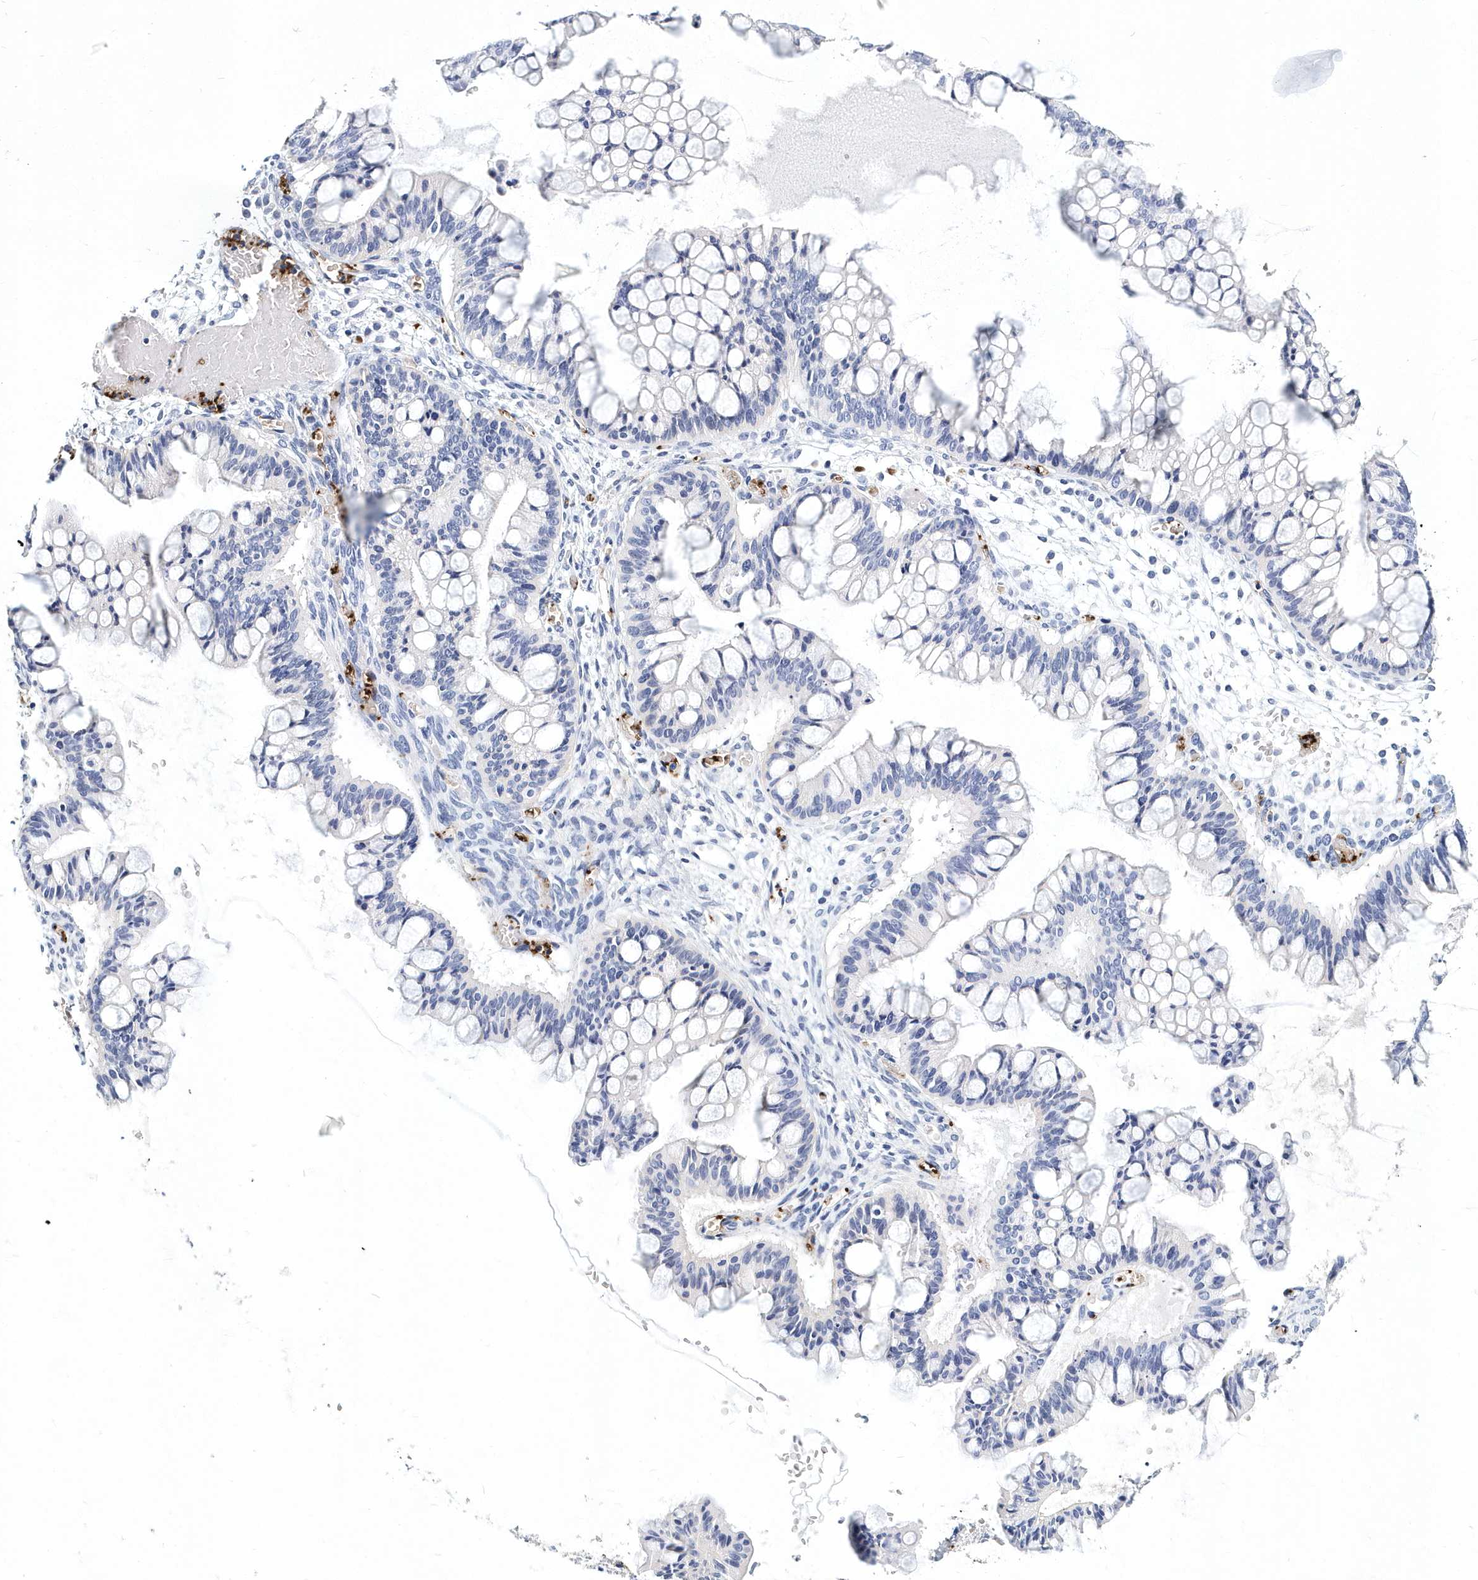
{"staining": {"intensity": "negative", "quantity": "none", "location": "none"}, "tissue": "ovarian cancer", "cell_type": "Tumor cells", "image_type": "cancer", "snomed": [{"axis": "morphology", "description": "Cystadenocarcinoma, mucinous, NOS"}, {"axis": "topography", "description": "Ovary"}], "caption": "Immunohistochemistry (IHC) image of neoplastic tissue: human ovarian mucinous cystadenocarcinoma stained with DAB (3,3'-diaminobenzidine) displays no significant protein expression in tumor cells.", "gene": "ITGA2B", "patient": {"sex": "female", "age": 73}}